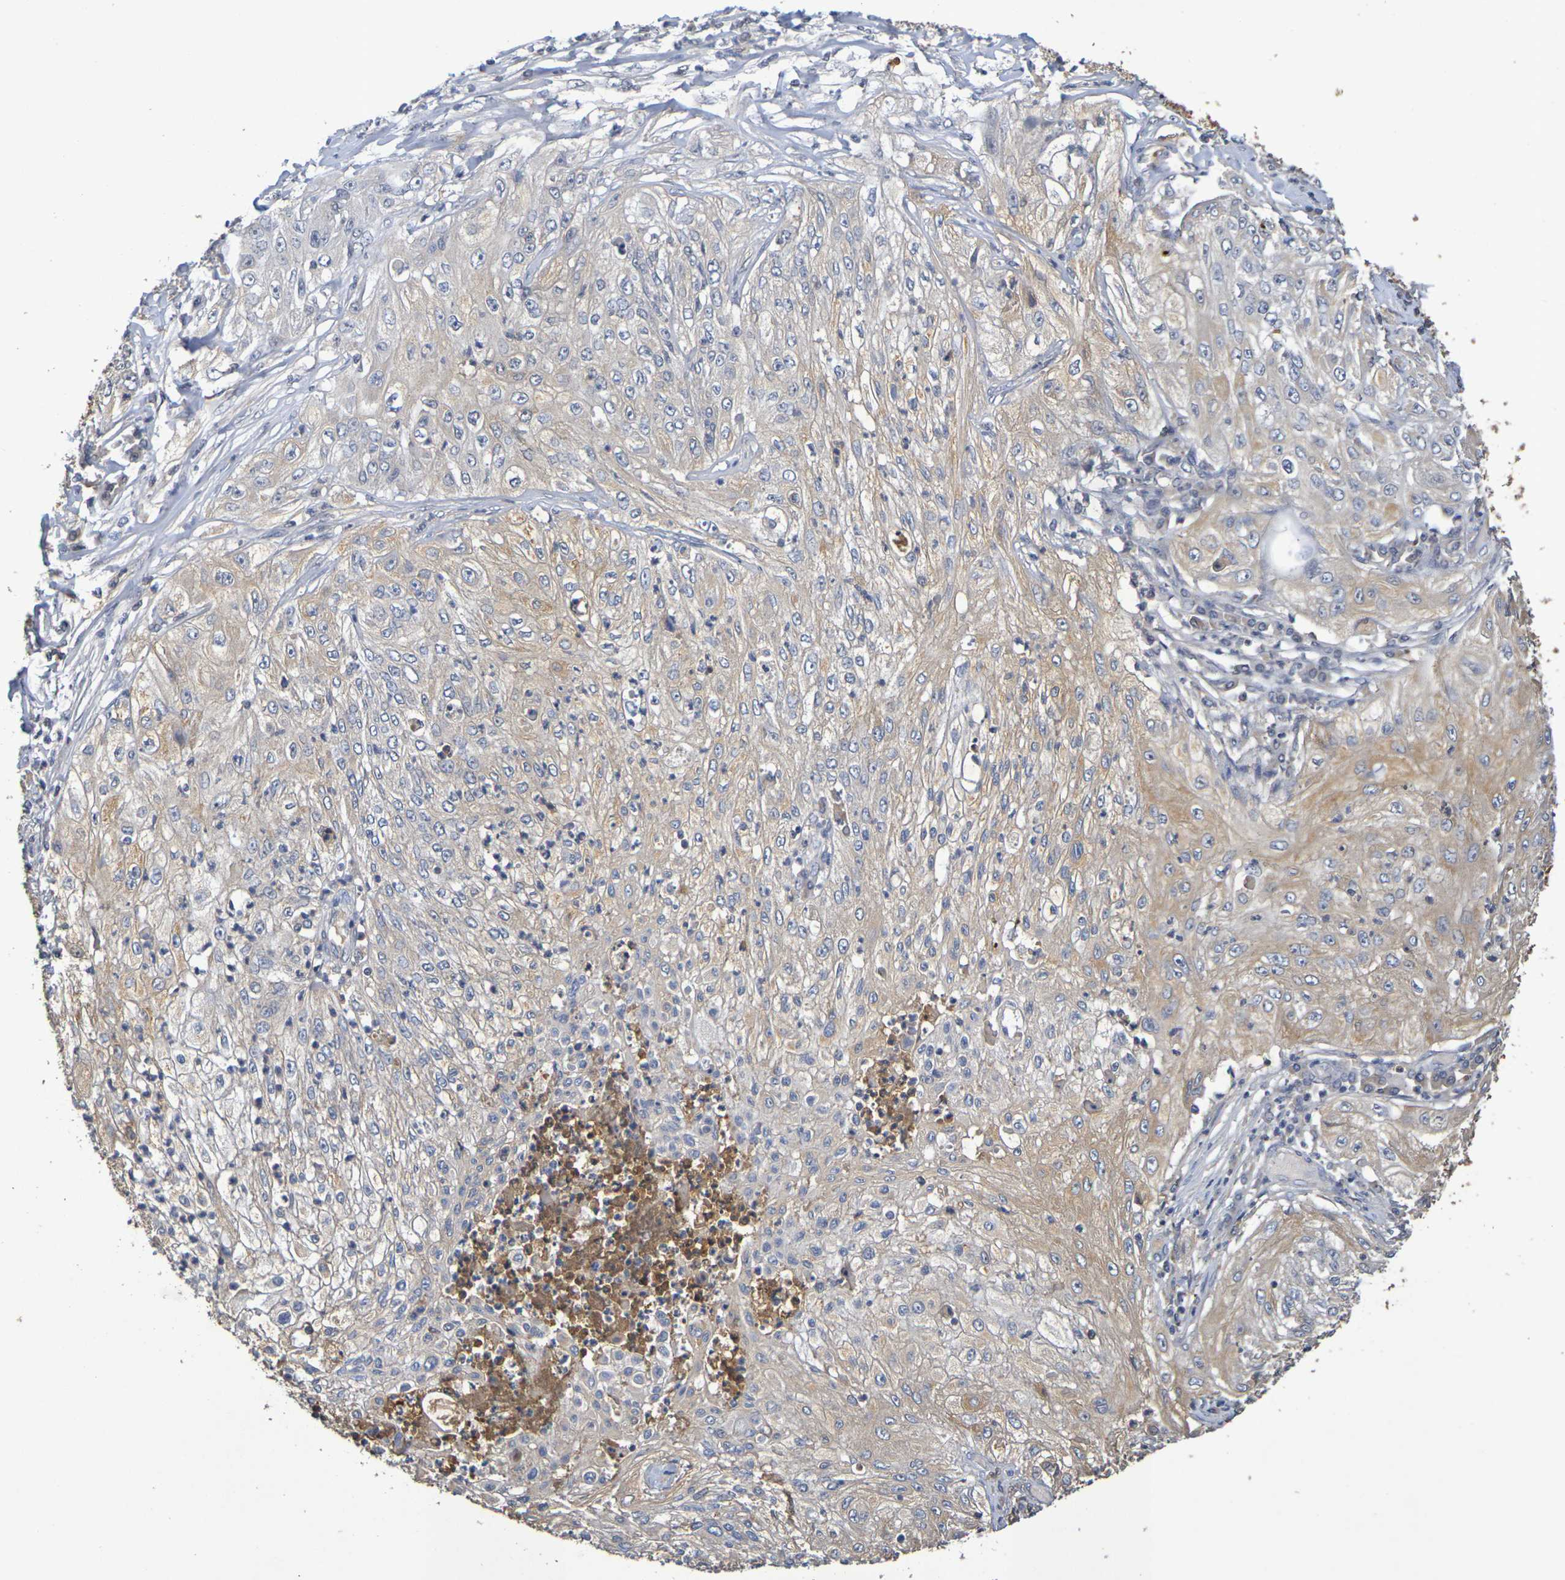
{"staining": {"intensity": "weak", "quantity": ">75%", "location": "cytoplasmic/membranous"}, "tissue": "lung cancer", "cell_type": "Tumor cells", "image_type": "cancer", "snomed": [{"axis": "morphology", "description": "Inflammation, NOS"}, {"axis": "morphology", "description": "Squamous cell carcinoma, NOS"}, {"axis": "topography", "description": "Lymph node"}, {"axis": "topography", "description": "Soft tissue"}, {"axis": "topography", "description": "Lung"}], "caption": "Squamous cell carcinoma (lung) stained with a protein marker demonstrates weak staining in tumor cells.", "gene": "TERF2", "patient": {"sex": "male", "age": 66}}